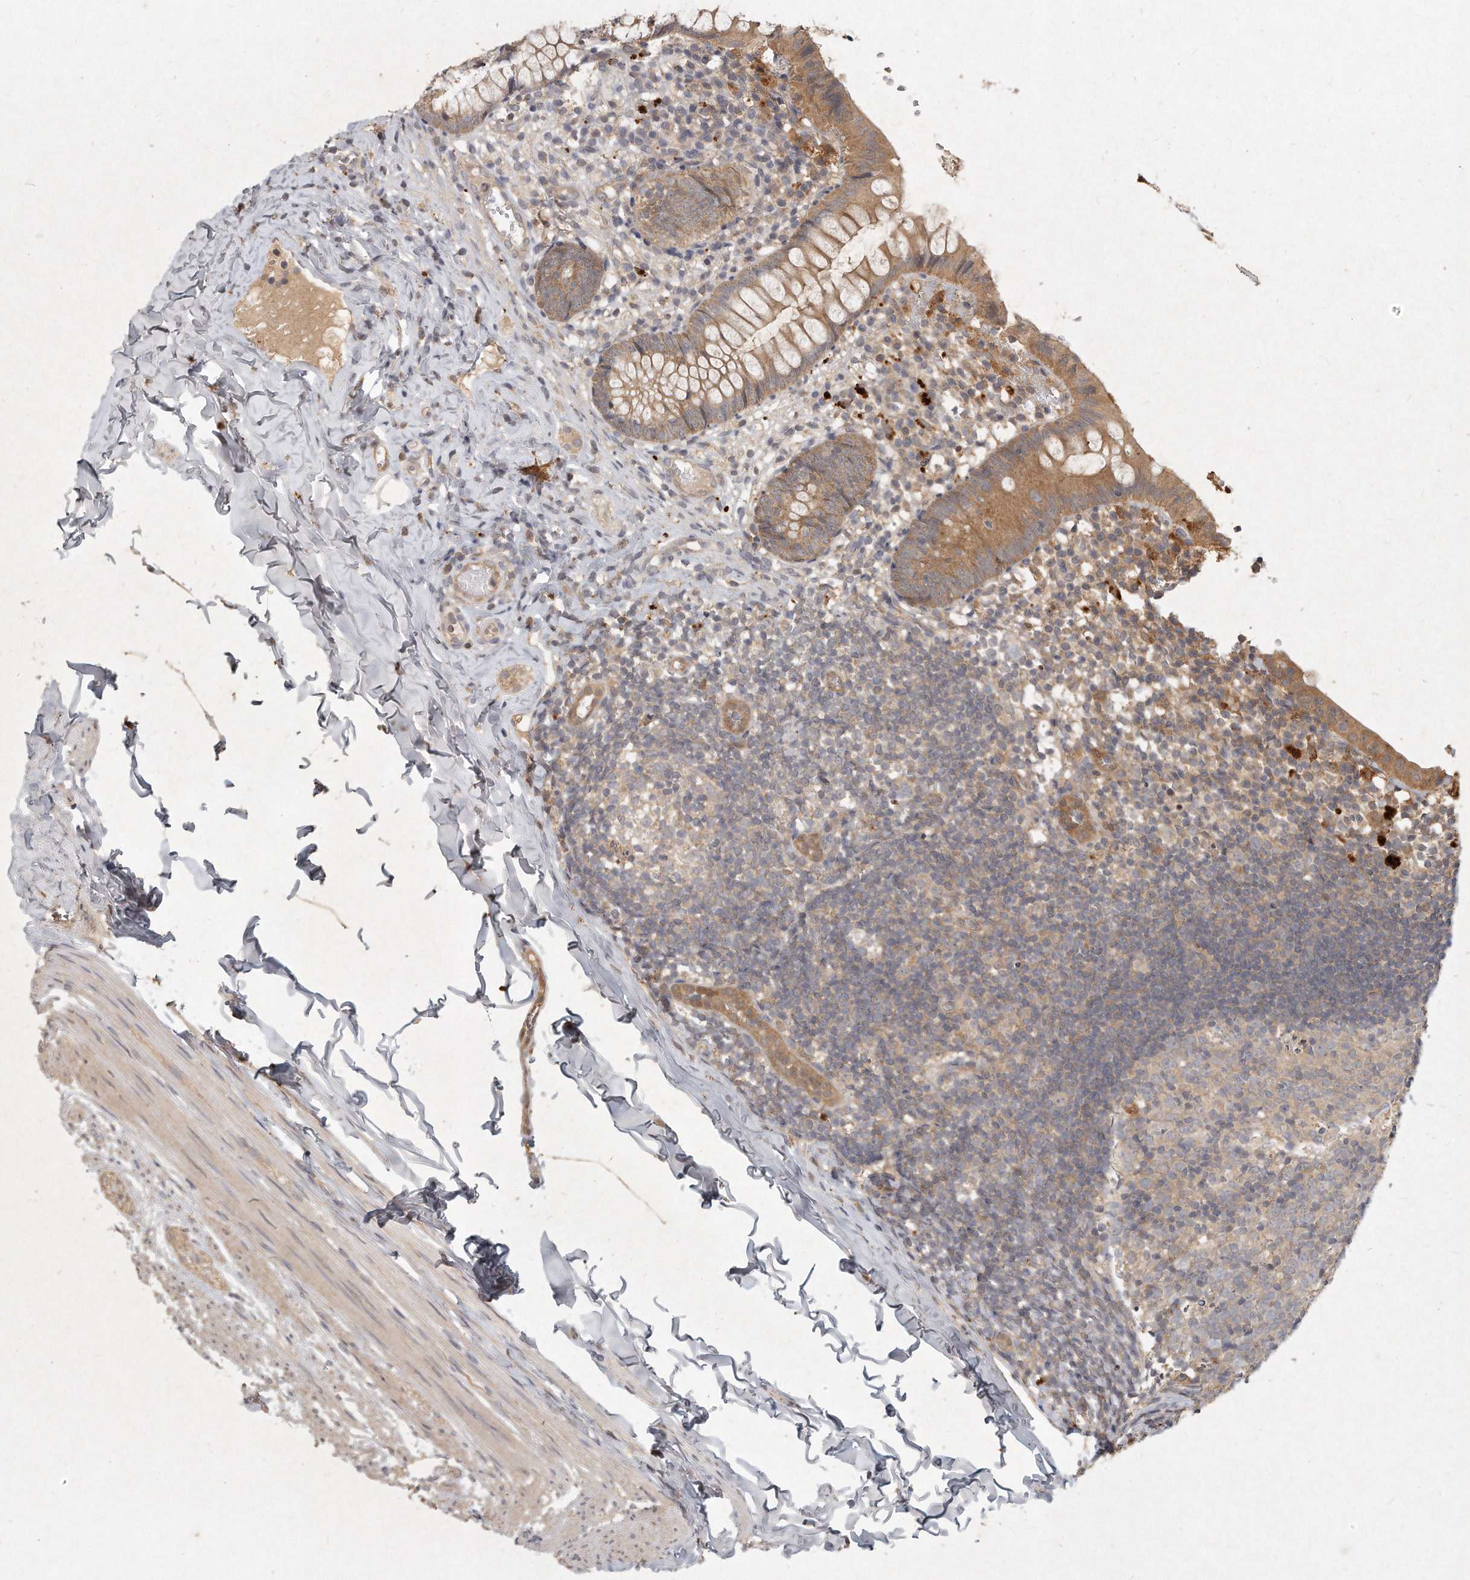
{"staining": {"intensity": "moderate", "quantity": ">75%", "location": "cytoplasmic/membranous"}, "tissue": "appendix", "cell_type": "Glandular cells", "image_type": "normal", "snomed": [{"axis": "morphology", "description": "Normal tissue, NOS"}, {"axis": "topography", "description": "Appendix"}], "caption": "DAB (3,3'-diaminobenzidine) immunohistochemical staining of benign human appendix demonstrates moderate cytoplasmic/membranous protein positivity in about >75% of glandular cells. (IHC, brightfield microscopy, high magnification).", "gene": "LGALS8", "patient": {"sex": "male", "age": 8}}